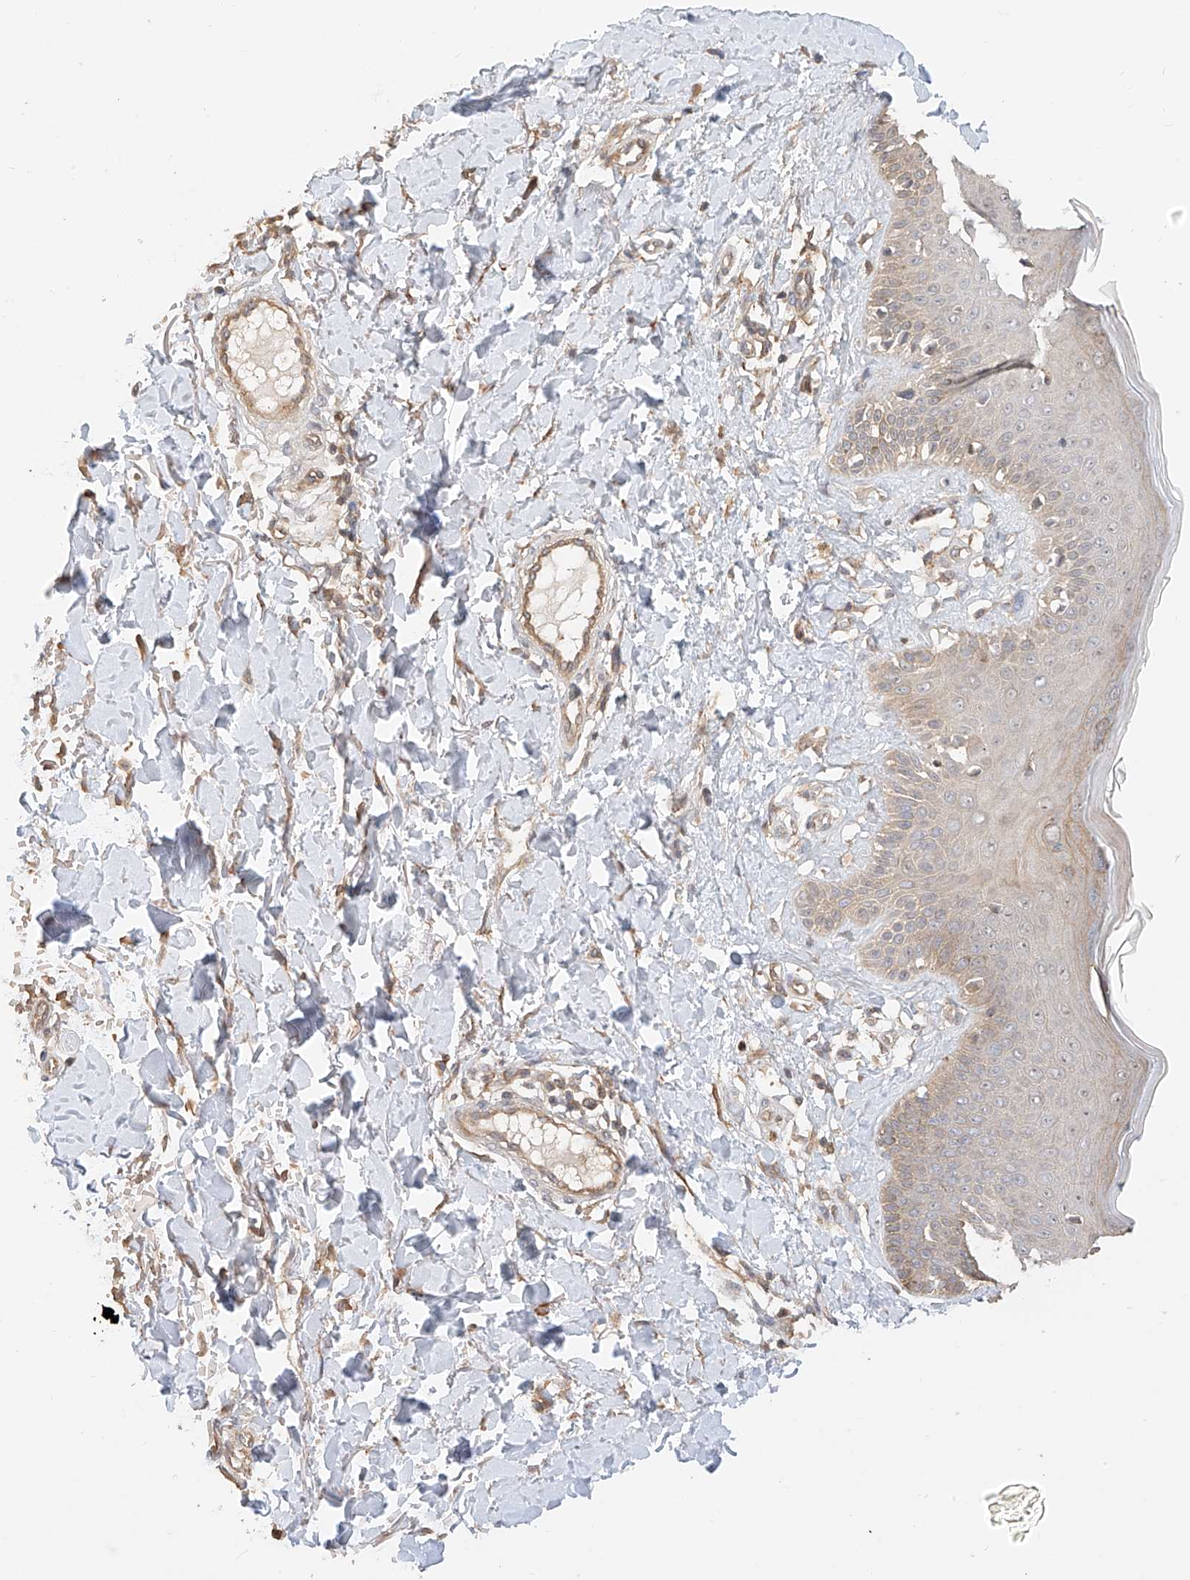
{"staining": {"intensity": "moderate", "quantity": ">75%", "location": "cytoplasmic/membranous"}, "tissue": "skin", "cell_type": "Fibroblasts", "image_type": "normal", "snomed": [{"axis": "morphology", "description": "Normal tissue, NOS"}, {"axis": "topography", "description": "Skin"}], "caption": "Immunohistochemistry (IHC) micrograph of benign skin: skin stained using immunohistochemistry reveals medium levels of moderate protein expression localized specifically in the cytoplasmic/membranous of fibroblasts, appearing as a cytoplasmic/membranous brown color.", "gene": "OFD1", "patient": {"sex": "male", "age": 52}}